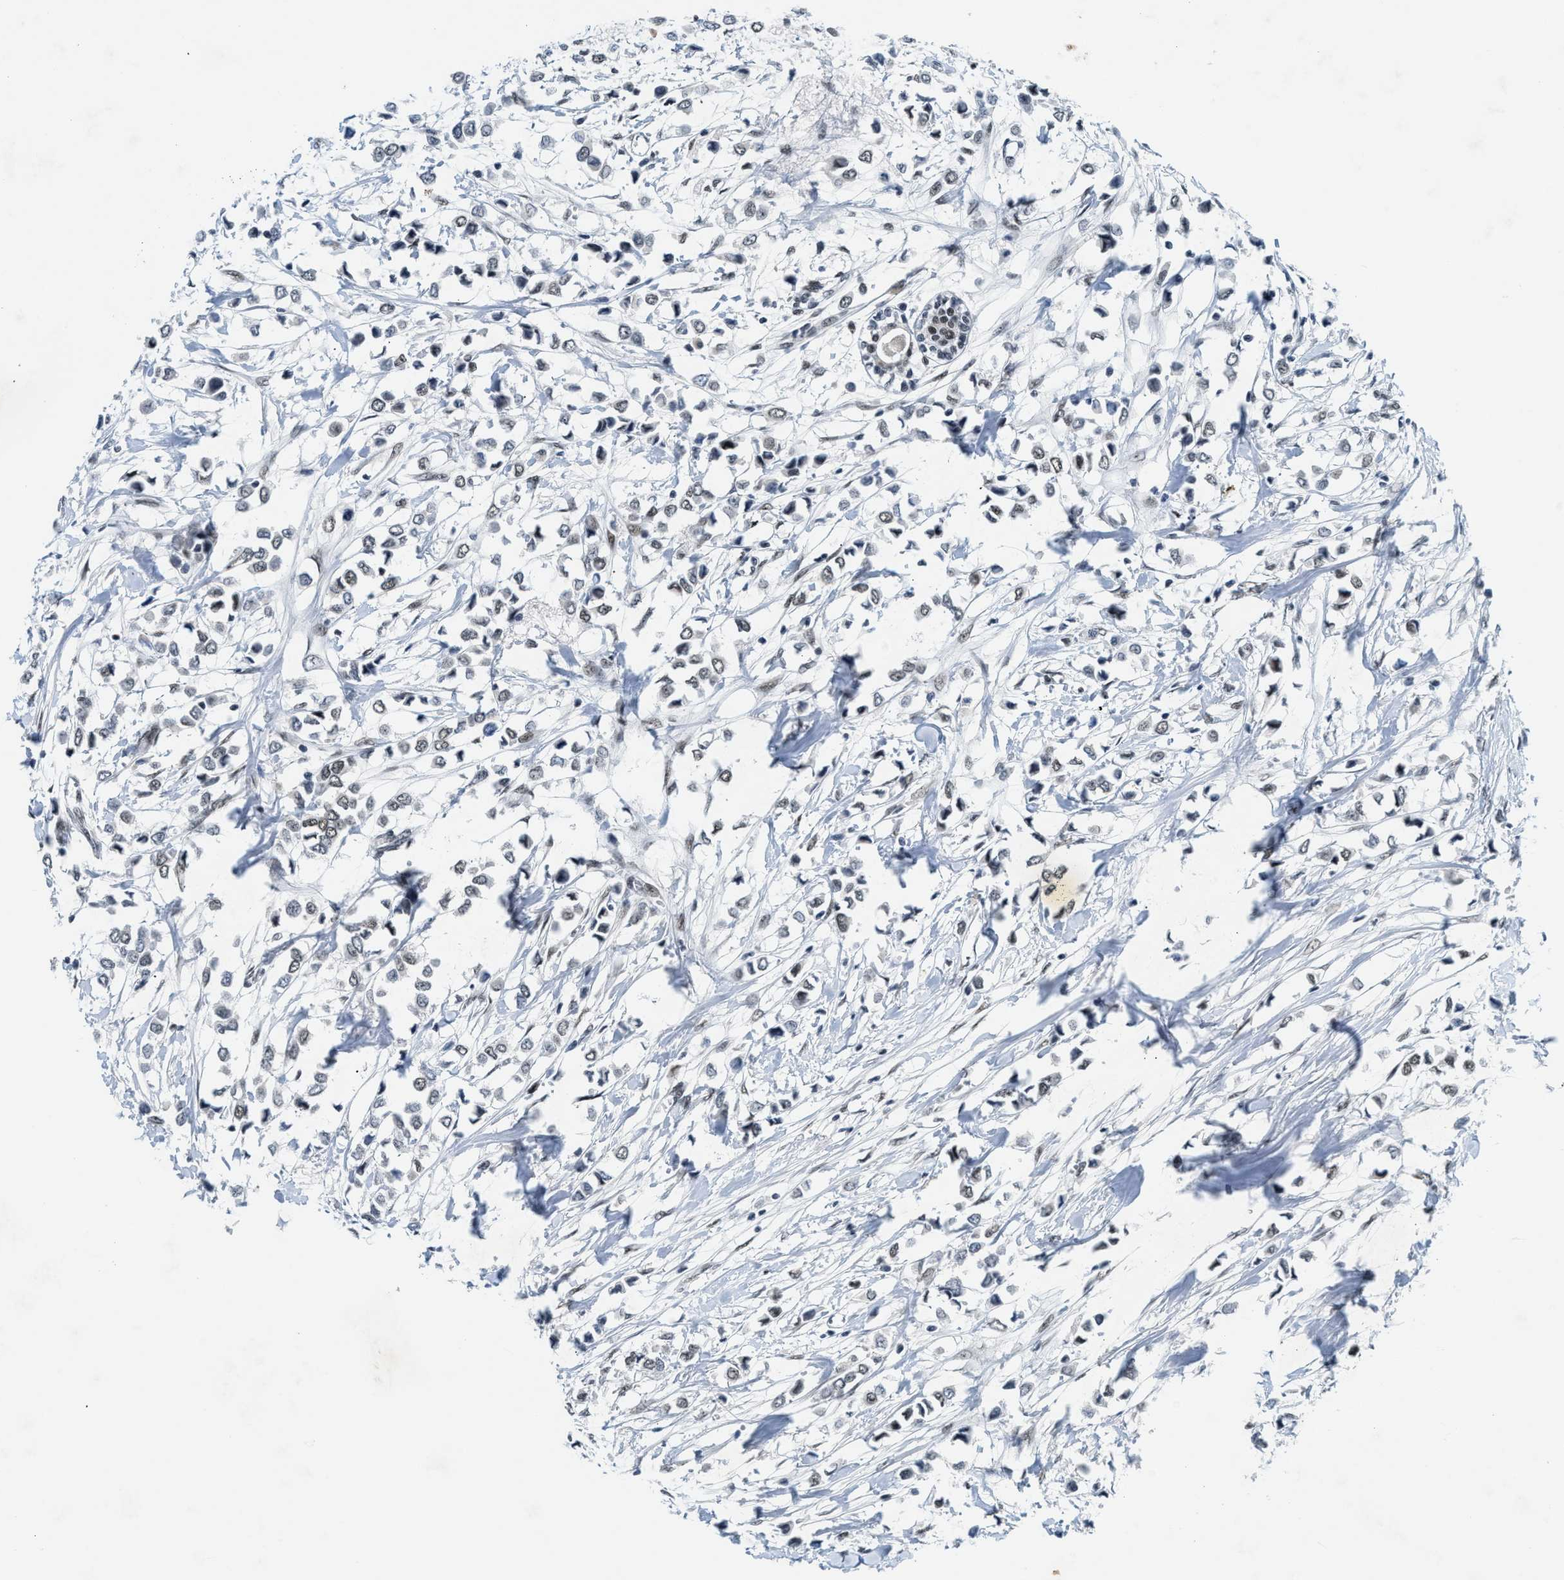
{"staining": {"intensity": "weak", "quantity": "<25%", "location": "nuclear"}, "tissue": "breast cancer", "cell_type": "Tumor cells", "image_type": "cancer", "snomed": [{"axis": "morphology", "description": "Lobular carcinoma"}, {"axis": "topography", "description": "Breast"}], "caption": "This is an immunohistochemistry (IHC) histopathology image of human breast cancer (lobular carcinoma). There is no staining in tumor cells.", "gene": "NCOA1", "patient": {"sex": "female", "age": 51}}